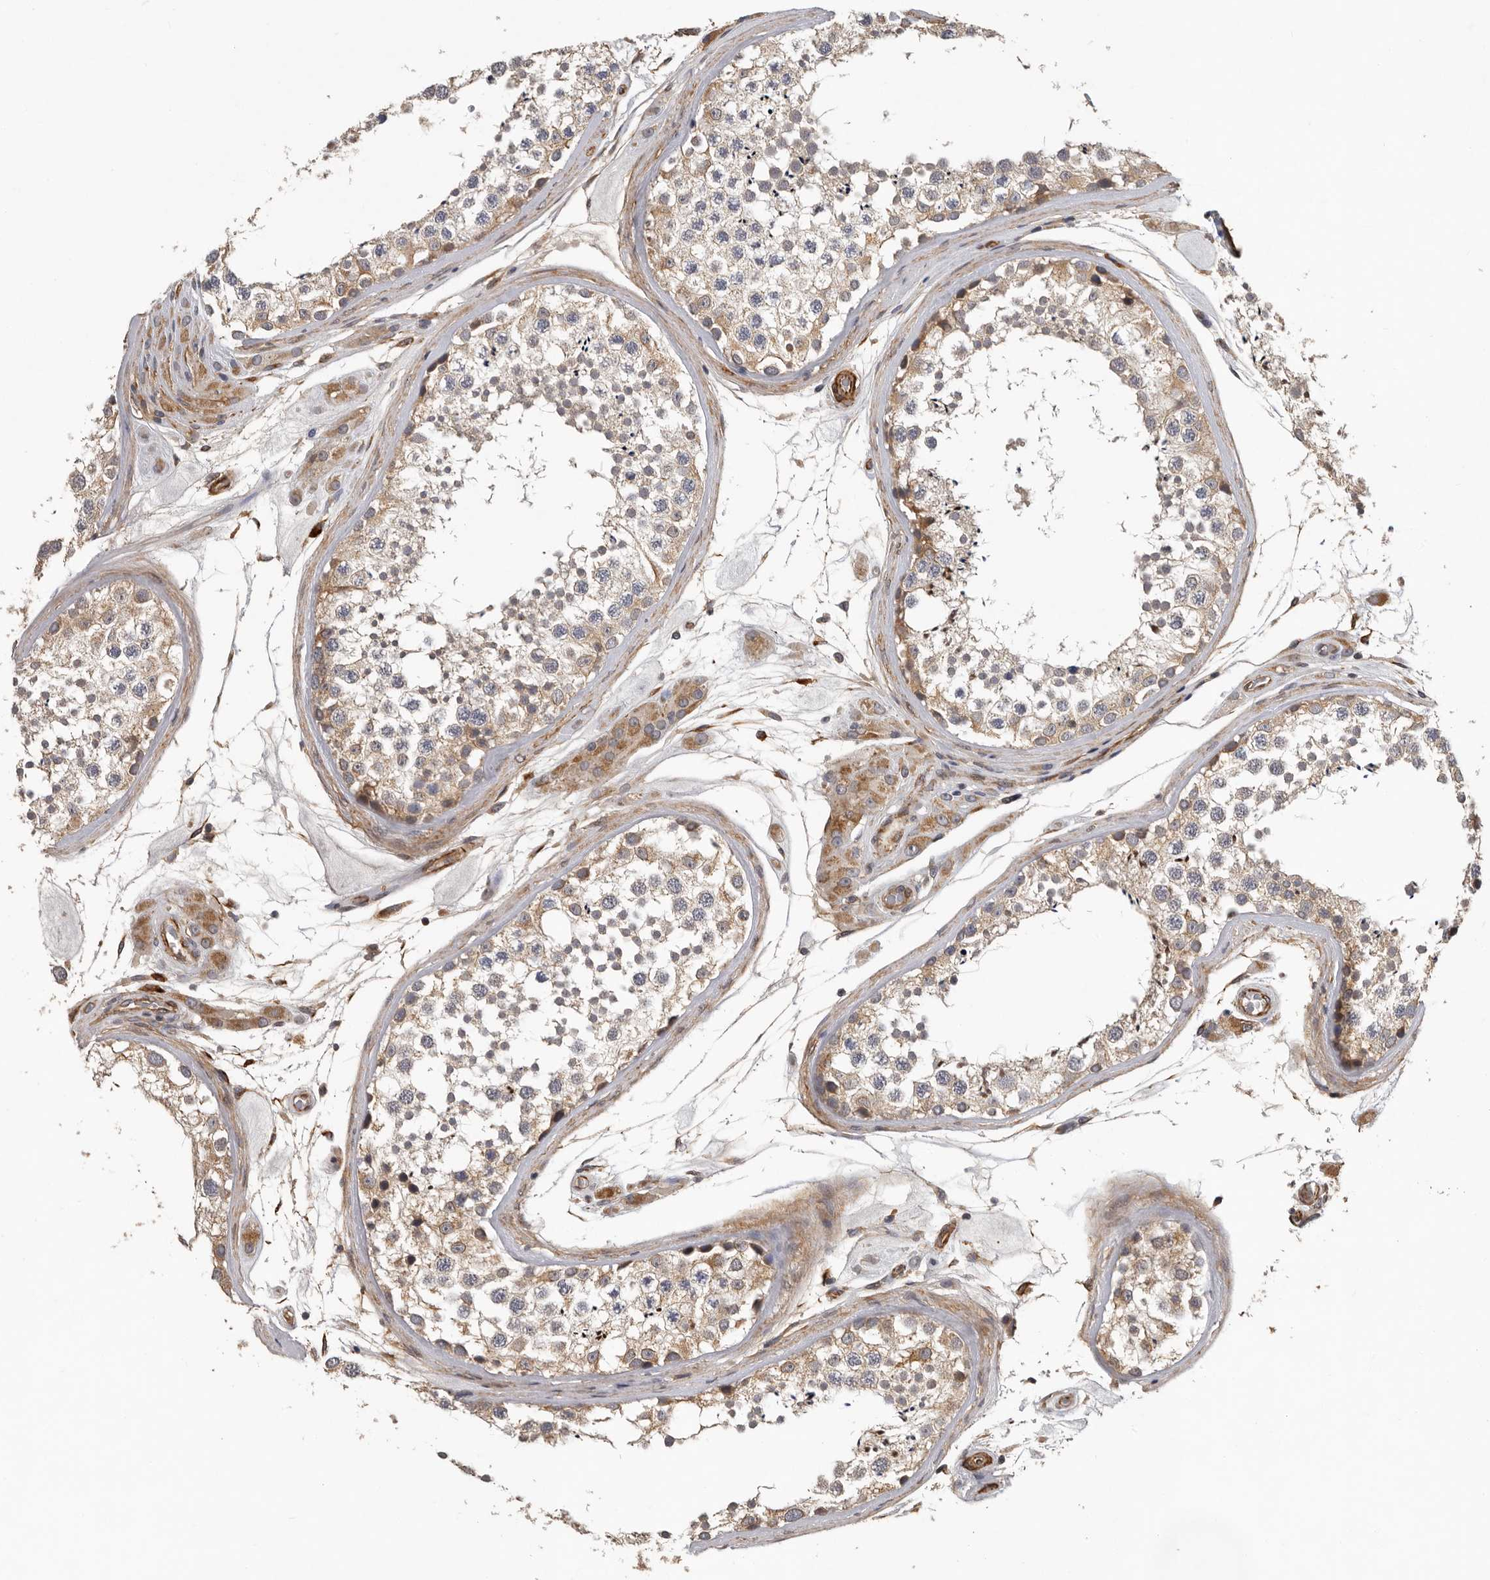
{"staining": {"intensity": "weak", "quantity": "25%-75%", "location": "cytoplasmic/membranous"}, "tissue": "testis", "cell_type": "Cells in seminiferous ducts", "image_type": "normal", "snomed": [{"axis": "morphology", "description": "Normal tissue, NOS"}, {"axis": "topography", "description": "Testis"}], "caption": "Immunohistochemistry (IHC) (DAB (3,3'-diaminobenzidine)) staining of benign human testis displays weak cytoplasmic/membranous protein positivity in approximately 25%-75% of cells in seminiferous ducts.", "gene": "RNF157", "patient": {"sex": "male", "age": 46}}